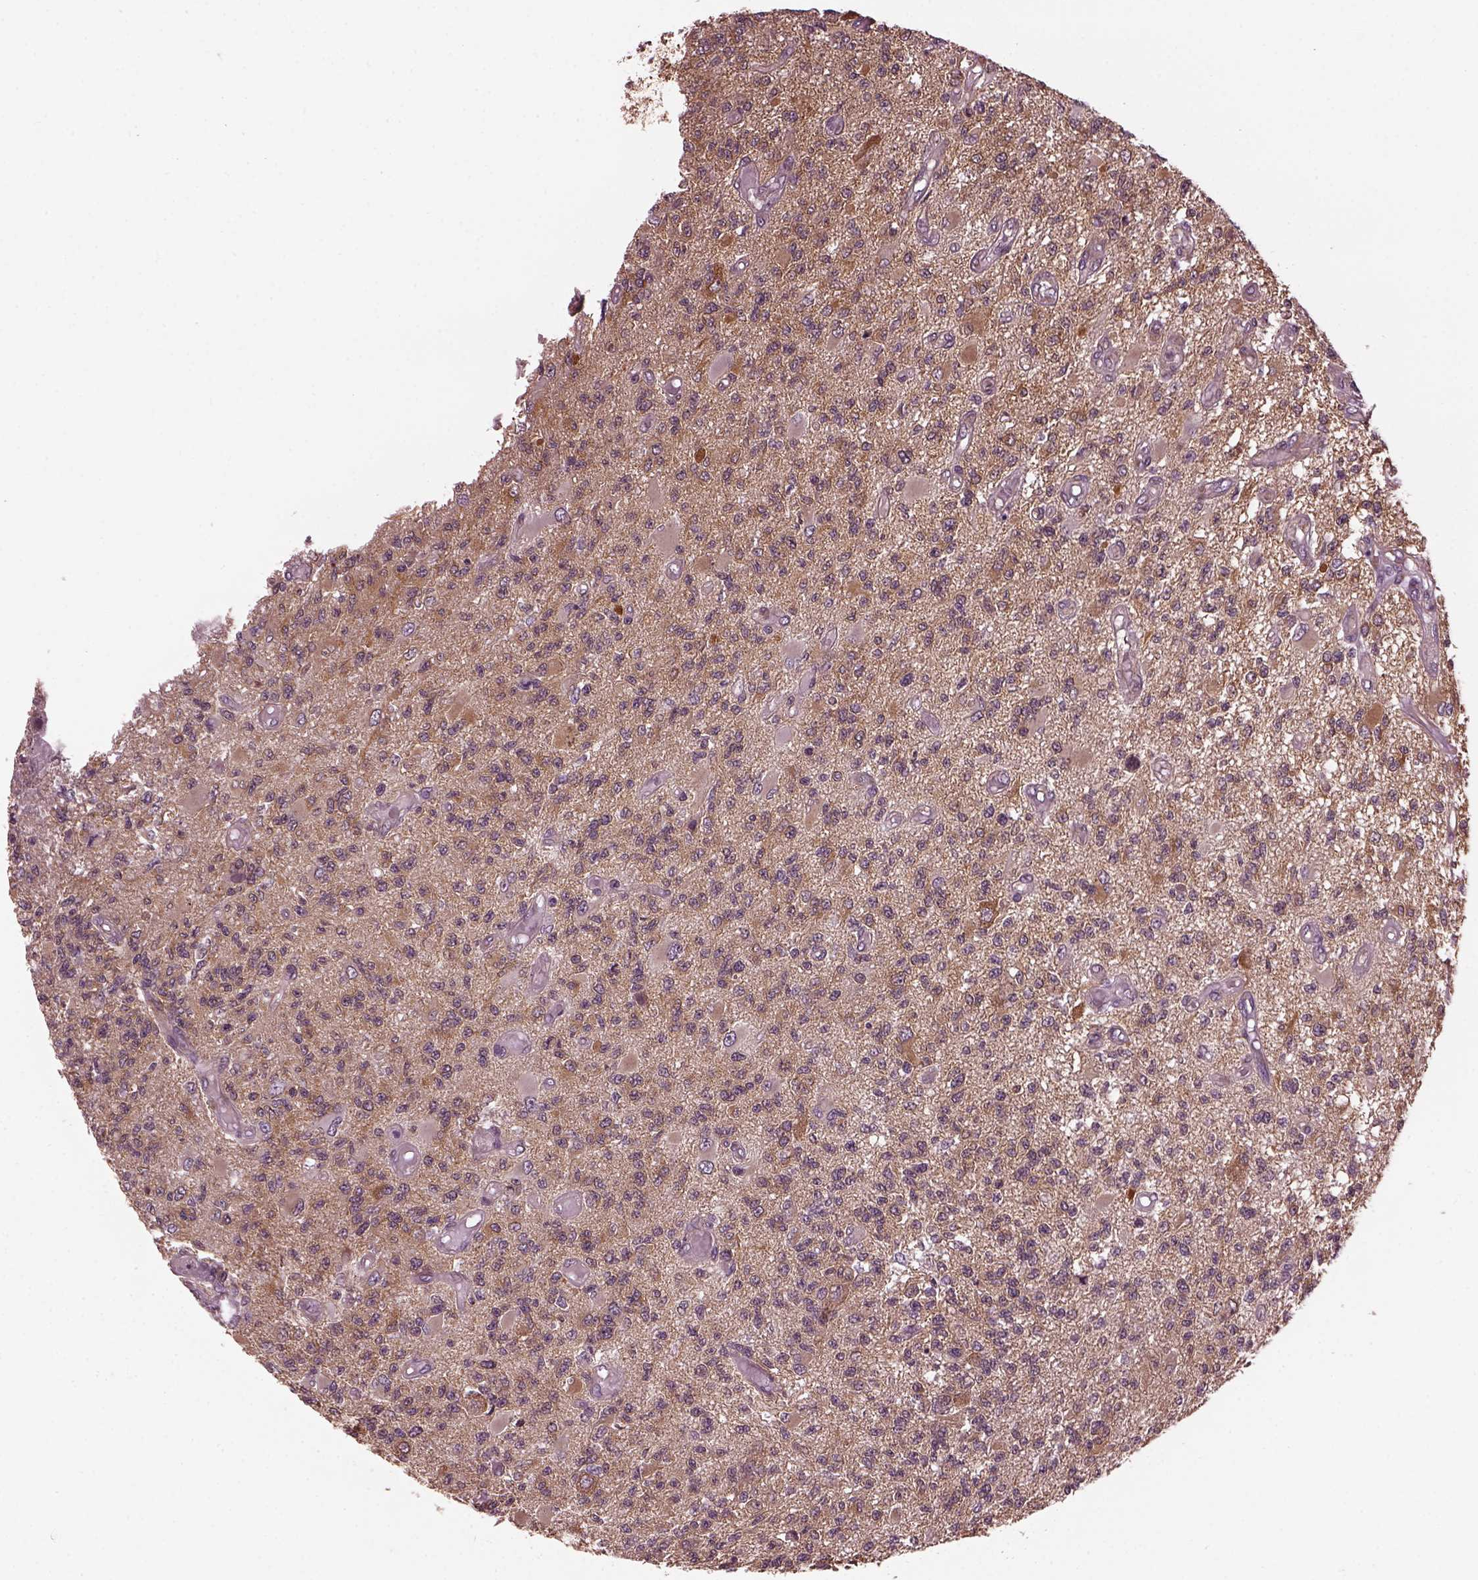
{"staining": {"intensity": "moderate", "quantity": "25%-75%", "location": "cytoplasmic/membranous"}, "tissue": "glioma", "cell_type": "Tumor cells", "image_type": "cancer", "snomed": [{"axis": "morphology", "description": "Glioma, malignant, High grade"}, {"axis": "topography", "description": "Brain"}], "caption": "Tumor cells demonstrate medium levels of moderate cytoplasmic/membranous staining in approximately 25%-75% of cells in human glioma. The protein is shown in brown color, while the nuclei are stained blue.", "gene": "RUFY3", "patient": {"sex": "female", "age": 63}}